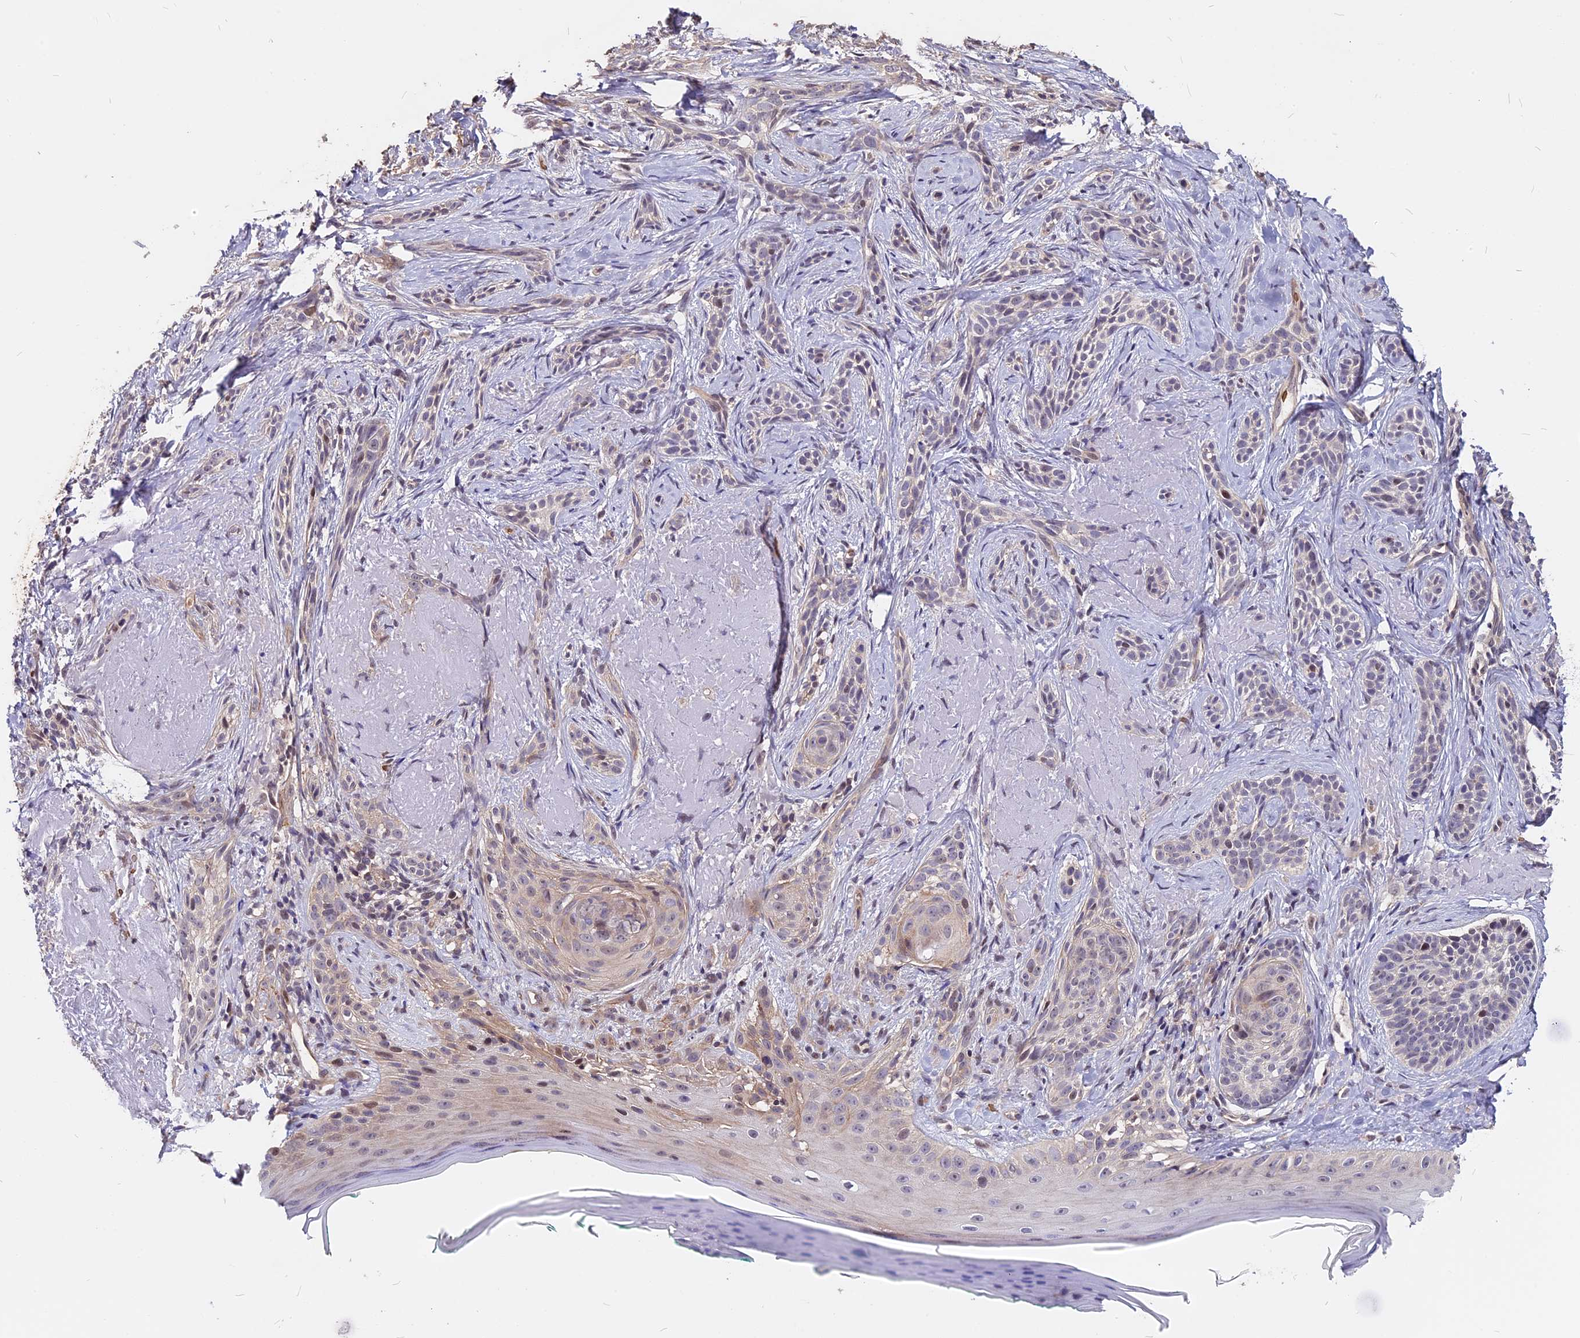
{"staining": {"intensity": "negative", "quantity": "none", "location": "none"}, "tissue": "skin cancer", "cell_type": "Tumor cells", "image_type": "cancer", "snomed": [{"axis": "morphology", "description": "Basal cell carcinoma"}, {"axis": "topography", "description": "Skin"}], "caption": "IHC image of neoplastic tissue: human skin basal cell carcinoma stained with DAB (3,3'-diaminobenzidine) shows no significant protein staining in tumor cells.", "gene": "ZC3H10", "patient": {"sex": "male", "age": 71}}